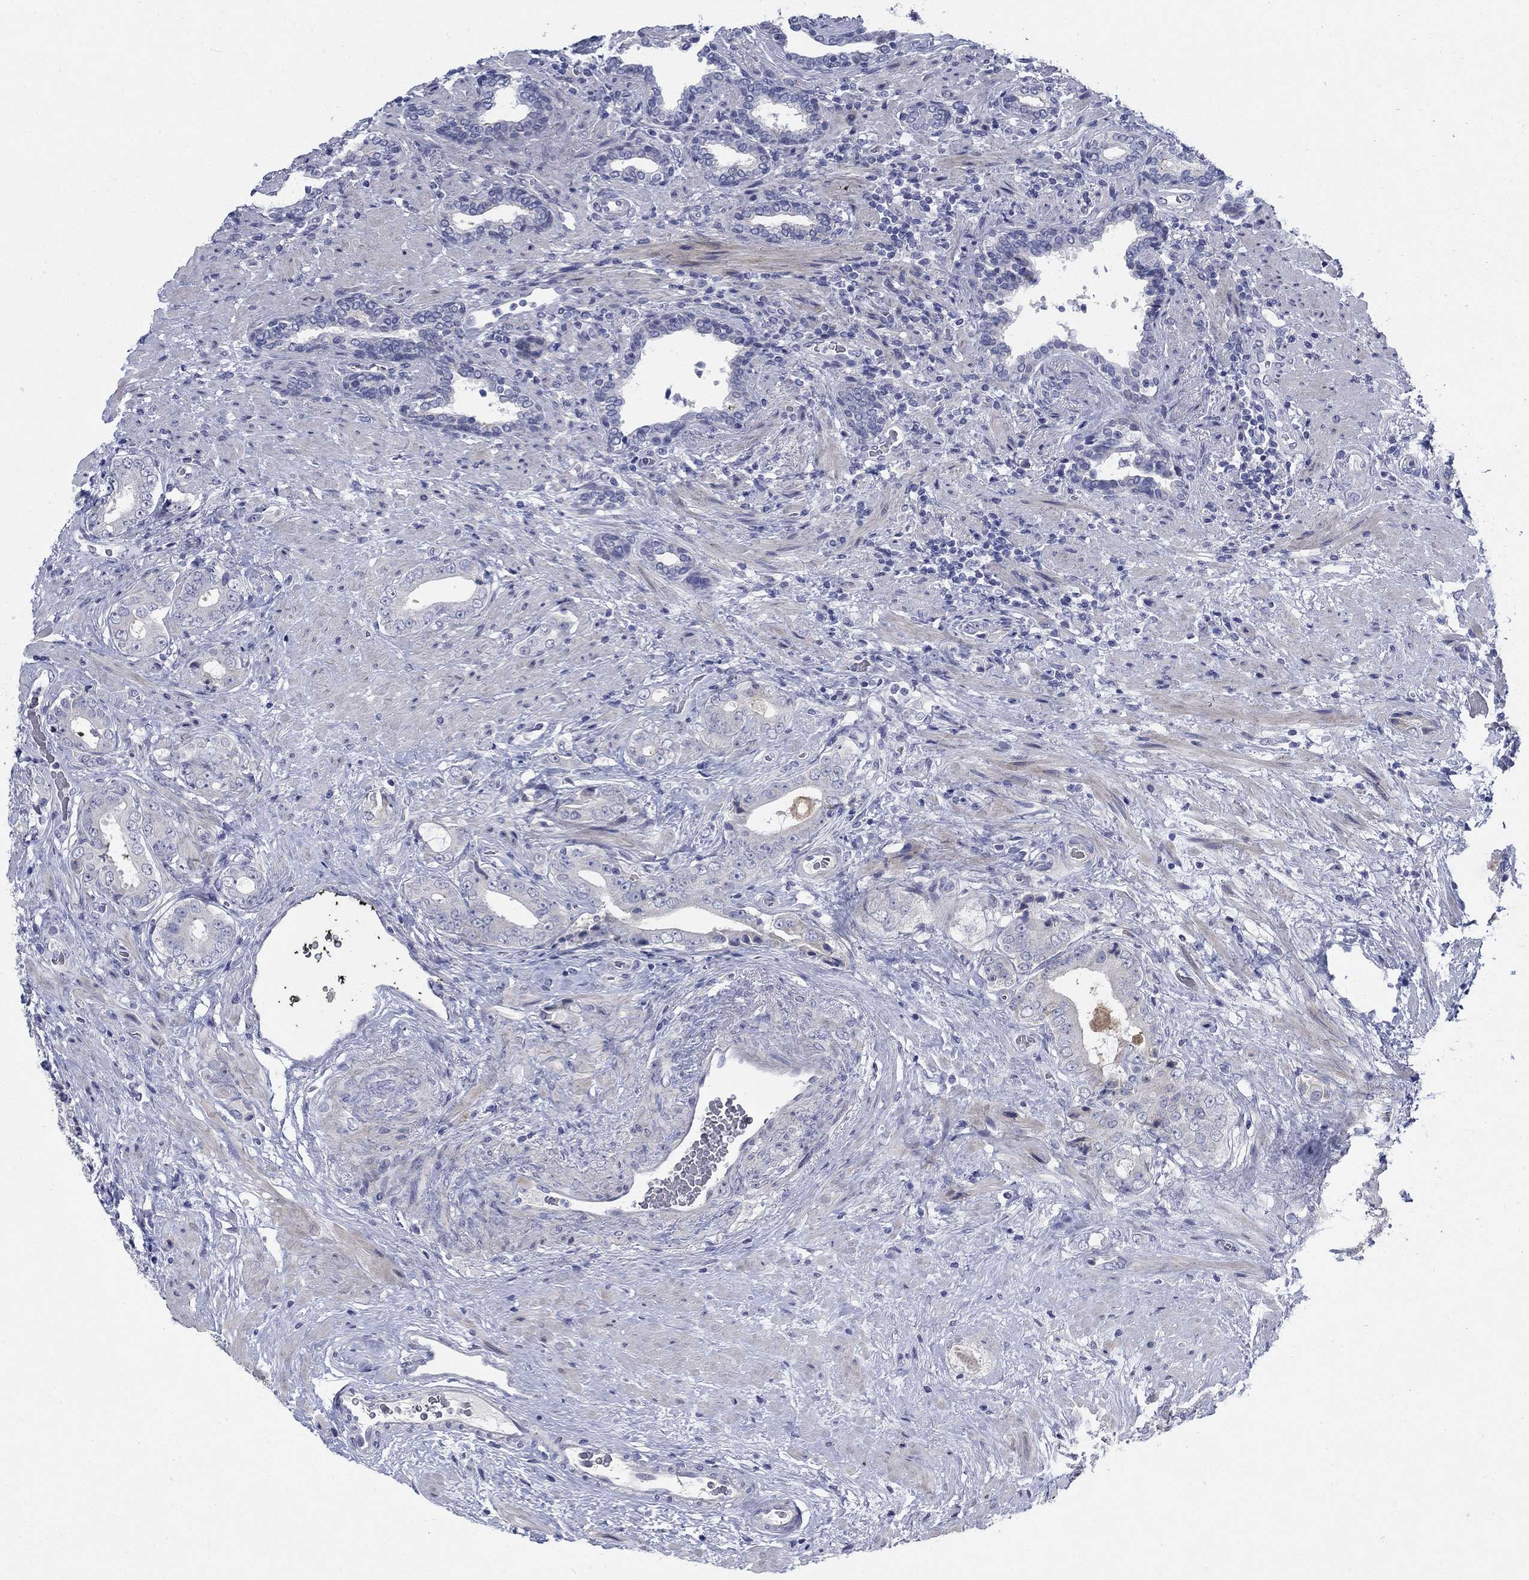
{"staining": {"intensity": "negative", "quantity": "none", "location": "none"}, "tissue": "prostate cancer", "cell_type": "Tumor cells", "image_type": "cancer", "snomed": [{"axis": "morphology", "description": "Adenocarcinoma, Low grade"}, {"axis": "topography", "description": "Prostate and seminal vesicle, NOS"}], "caption": "Prostate cancer (adenocarcinoma (low-grade)) stained for a protein using immunohistochemistry reveals no positivity tumor cells.", "gene": "DNER", "patient": {"sex": "male", "age": 61}}